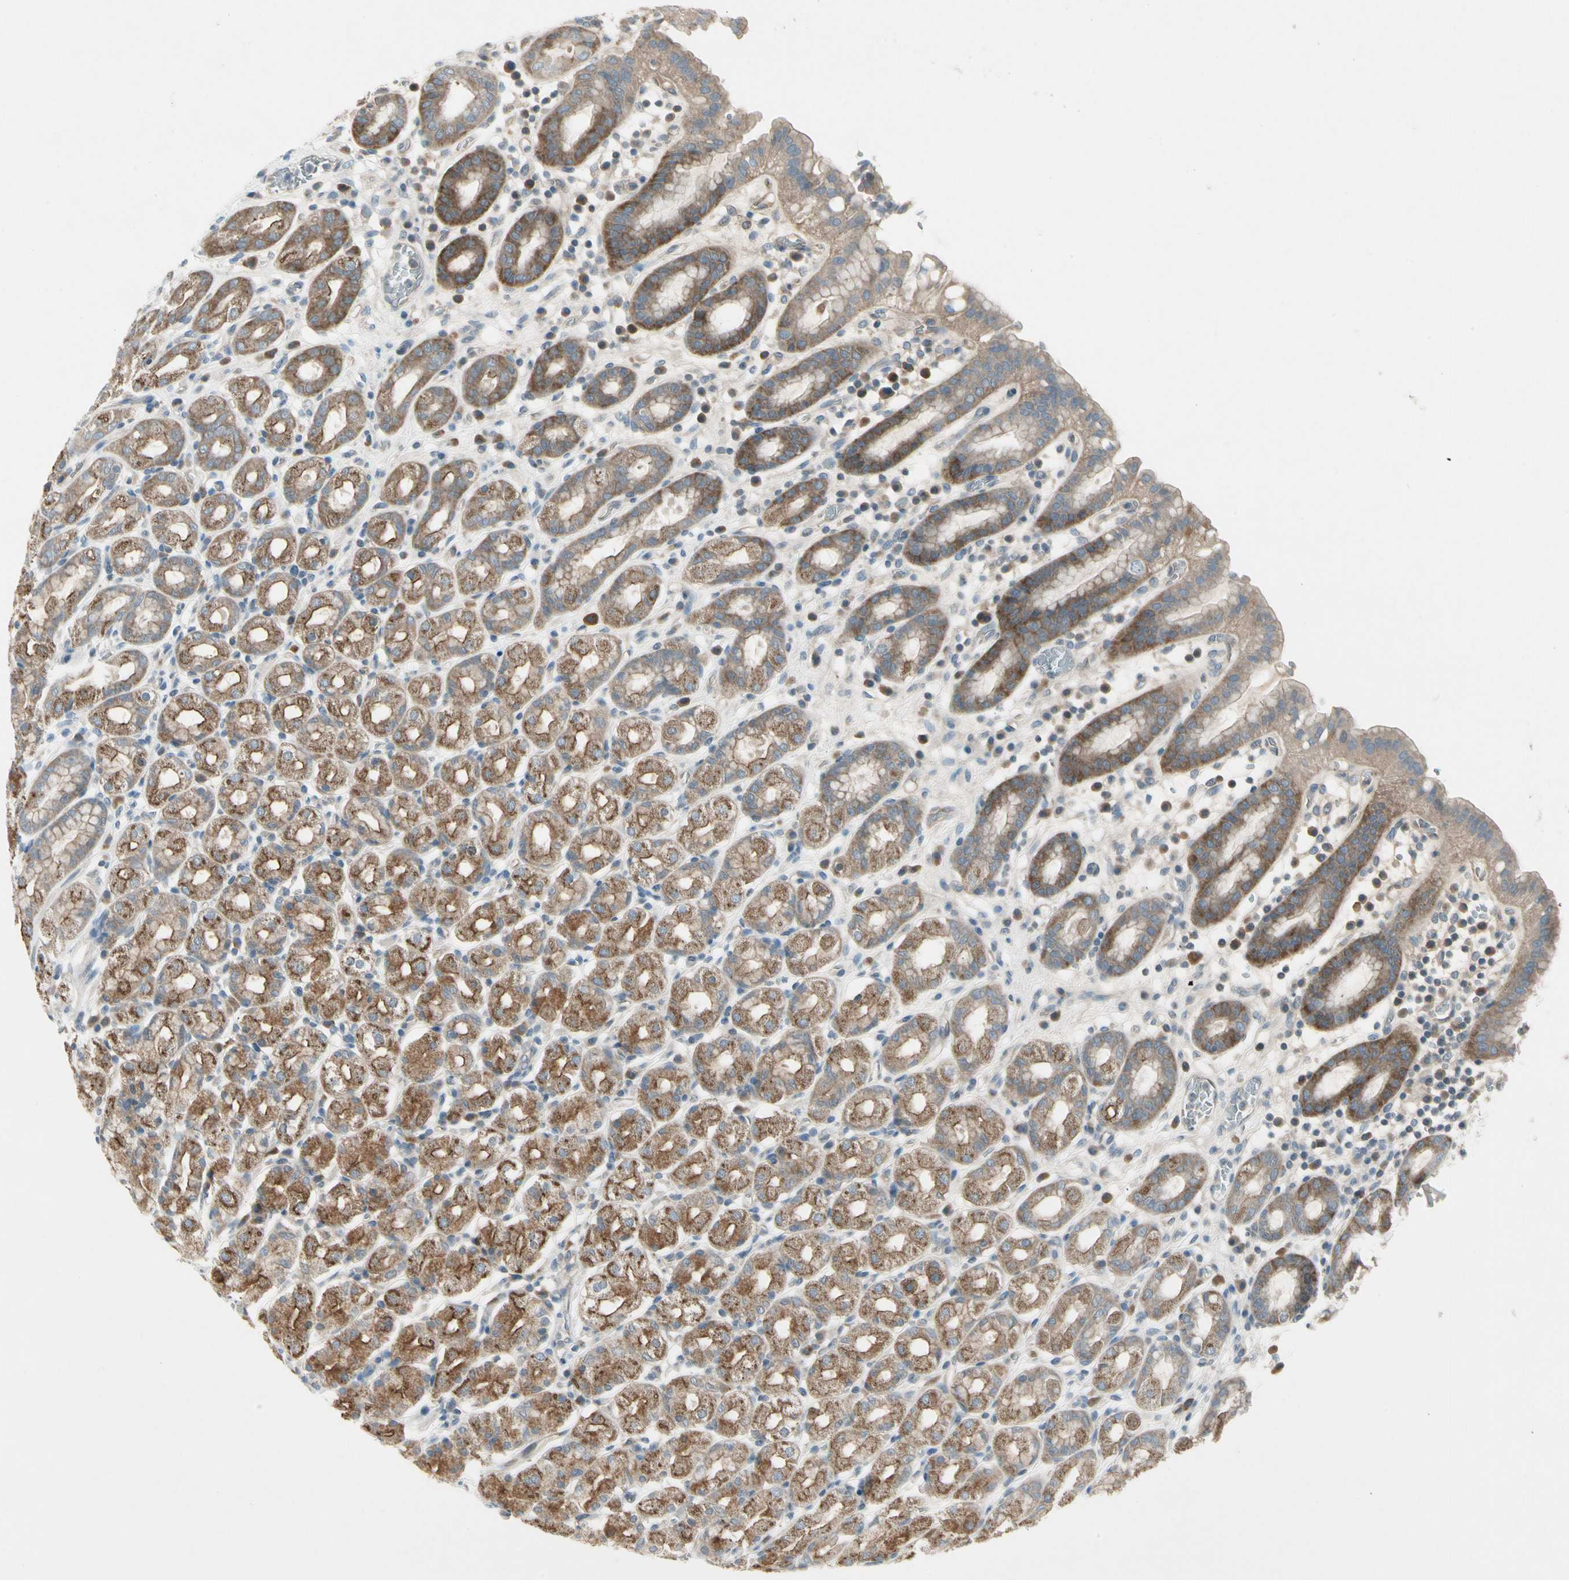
{"staining": {"intensity": "moderate", "quantity": ">75%", "location": "cytoplasmic/membranous"}, "tissue": "stomach", "cell_type": "Glandular cells", "image_type": "normal", "snomed": [{"axis": "morphology", "description": "Normal tissue, NOS"}, {"axis": "topography", "description": "Stomach, upper"}], "caption": "Moderate cytoplasmic/membranous staining for a protein is identified in approximately >75% of glandular cells of normal stomach using immunohistochemistry (IHC).", "gene": "PANK2", "patient": {"sex": "male", "age": 68}}